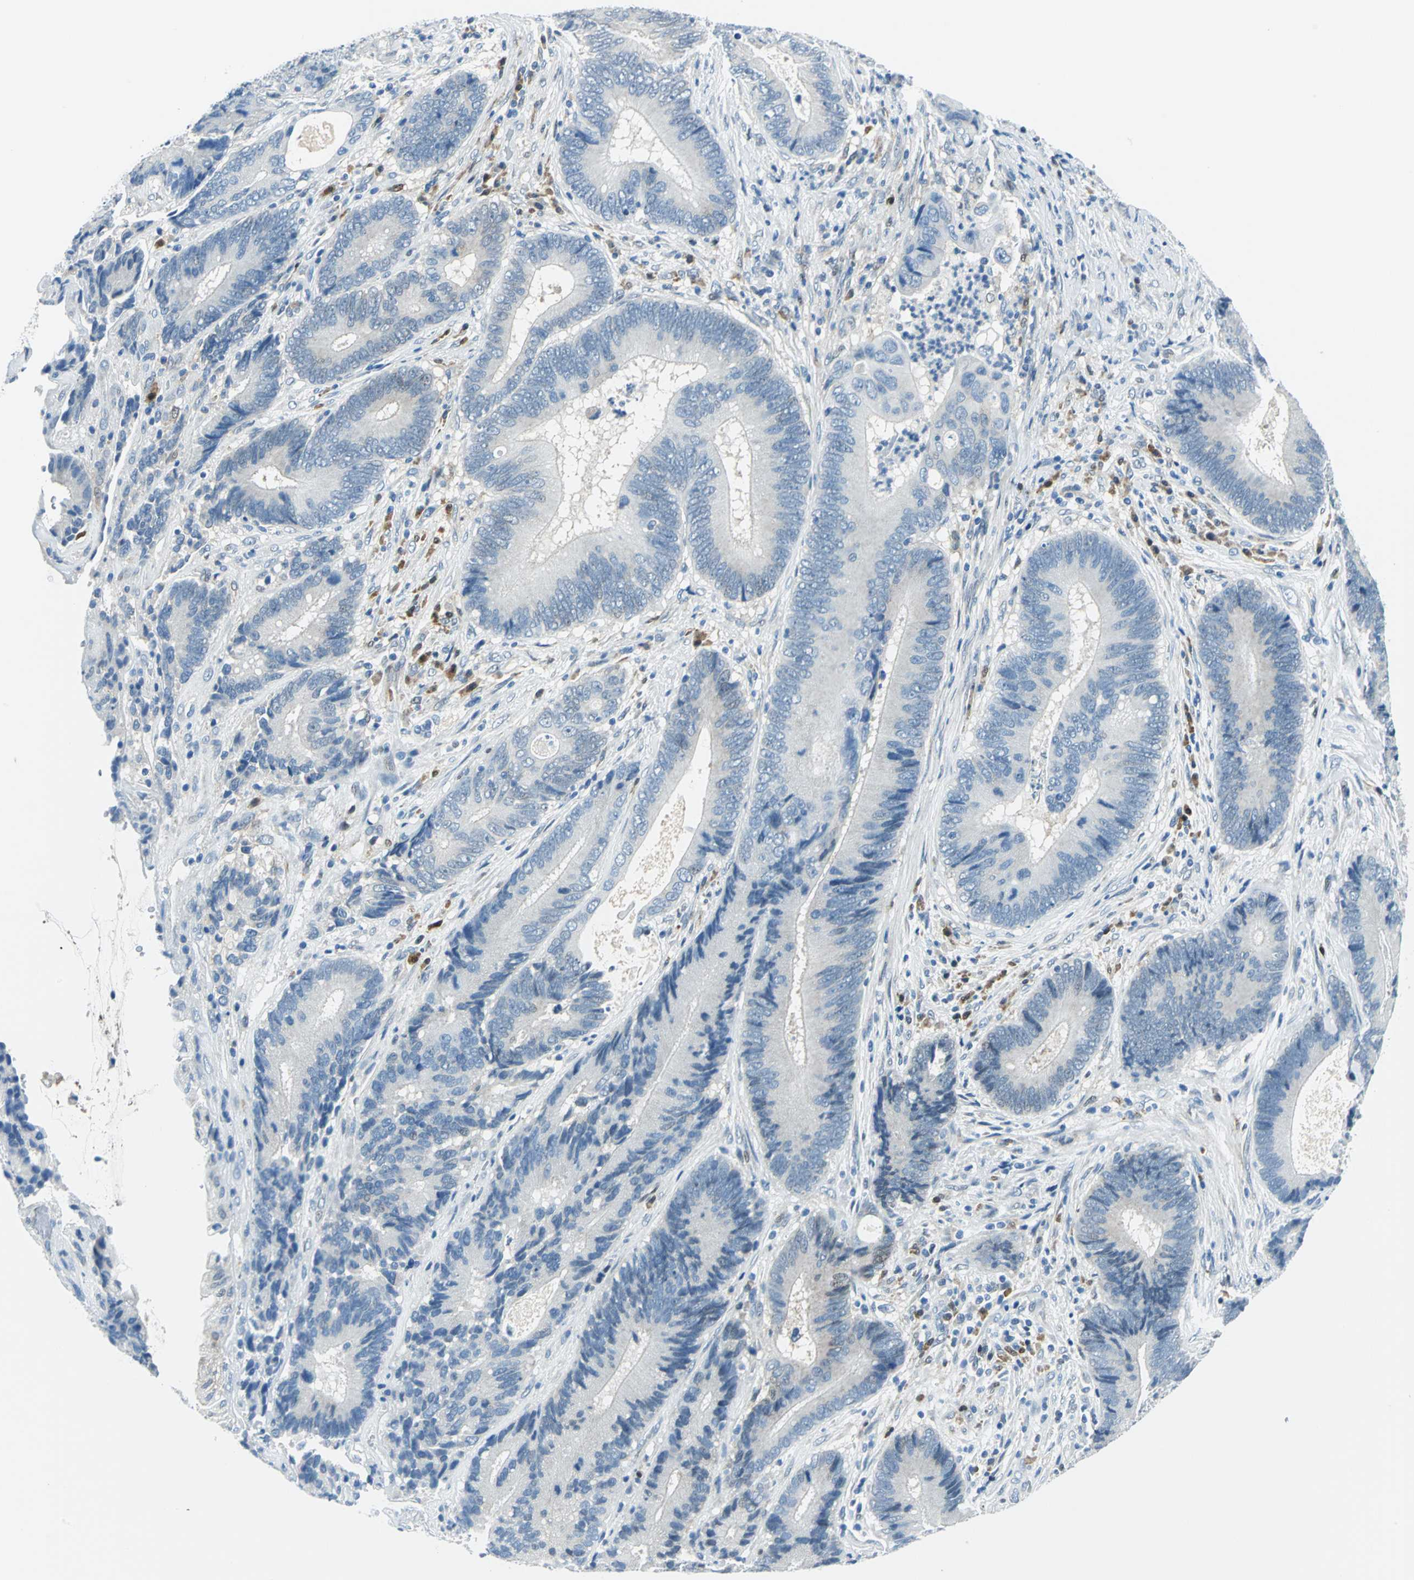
{"staining": {"intensity": "negative", "quantity": "none", "location": "none"}, "tissue": "colorectal cancer", "cell_type": "Tumor cells", "image_type": "cancer", "snomed": [{"axis": "morphology", "description": "Adenocarcinoma, NOS"}, {"axis": "topography", "description": "Colon"}], "caption": "Micrograph shows no significant protein positivity in tumor cells of colorectal cancer.", "gene": "AKR1A1", "patient": {"sex": "female", "age": 78}}